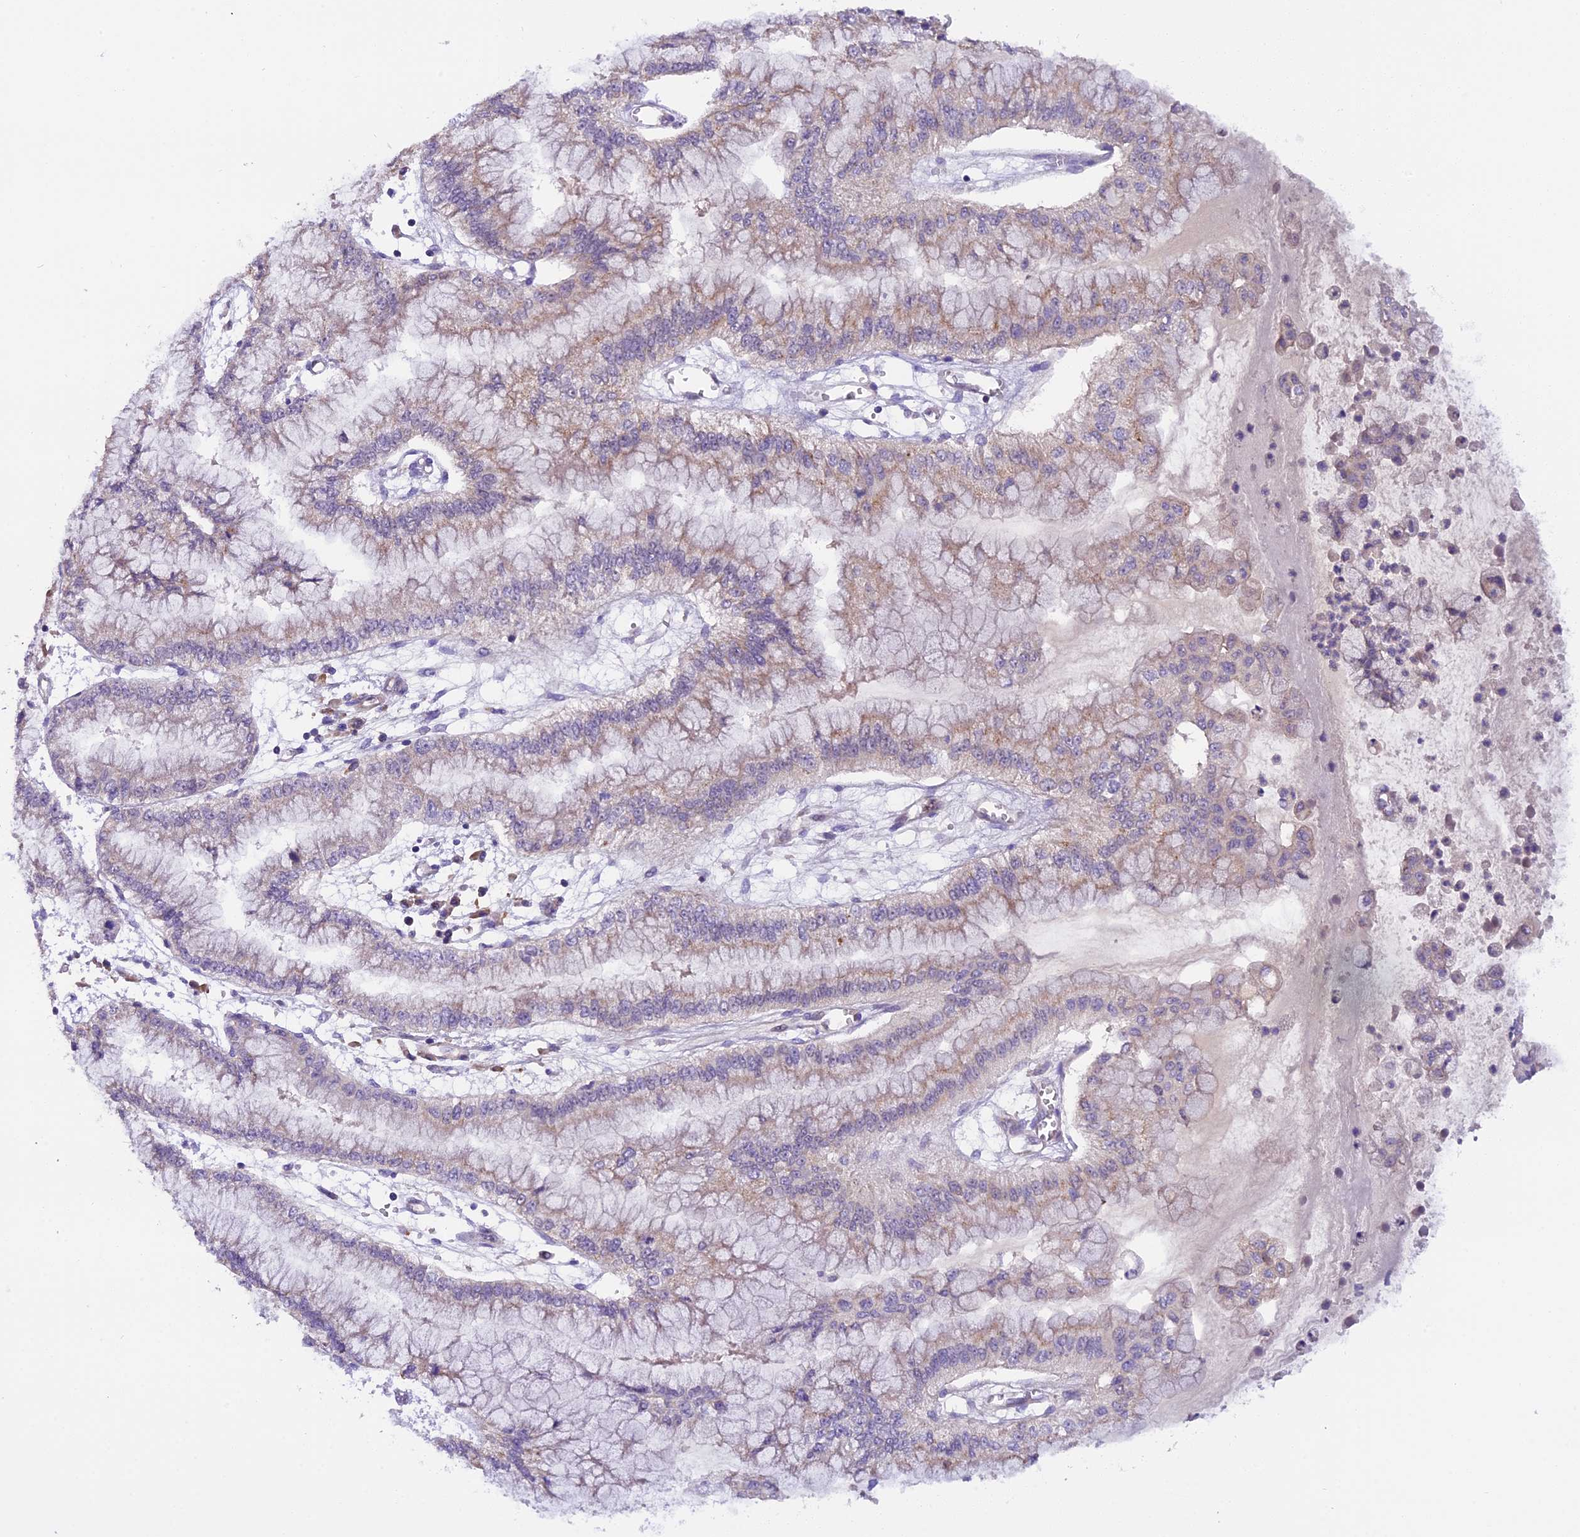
{"staining": {"intensity": "weak", "quantity": "<25%", "location": "cytoplasmic/membranous"}, "tissue": "pancreatic cancer", "cell_type": "Tumor cells", "image_type": "cancer", "snomed": [{"axis": "morphology", "description": "Adenocarcinoma, NOS"}, {"axis": "topography", "description": "Pancreas"}], "caption": "A photomicrograph of adenocarcinoma (pancreatic) stained for a protein shows no brown staining in tumor cells.", "gene": "CCDC32", "patient": {"sex": "male", "age": 73}}